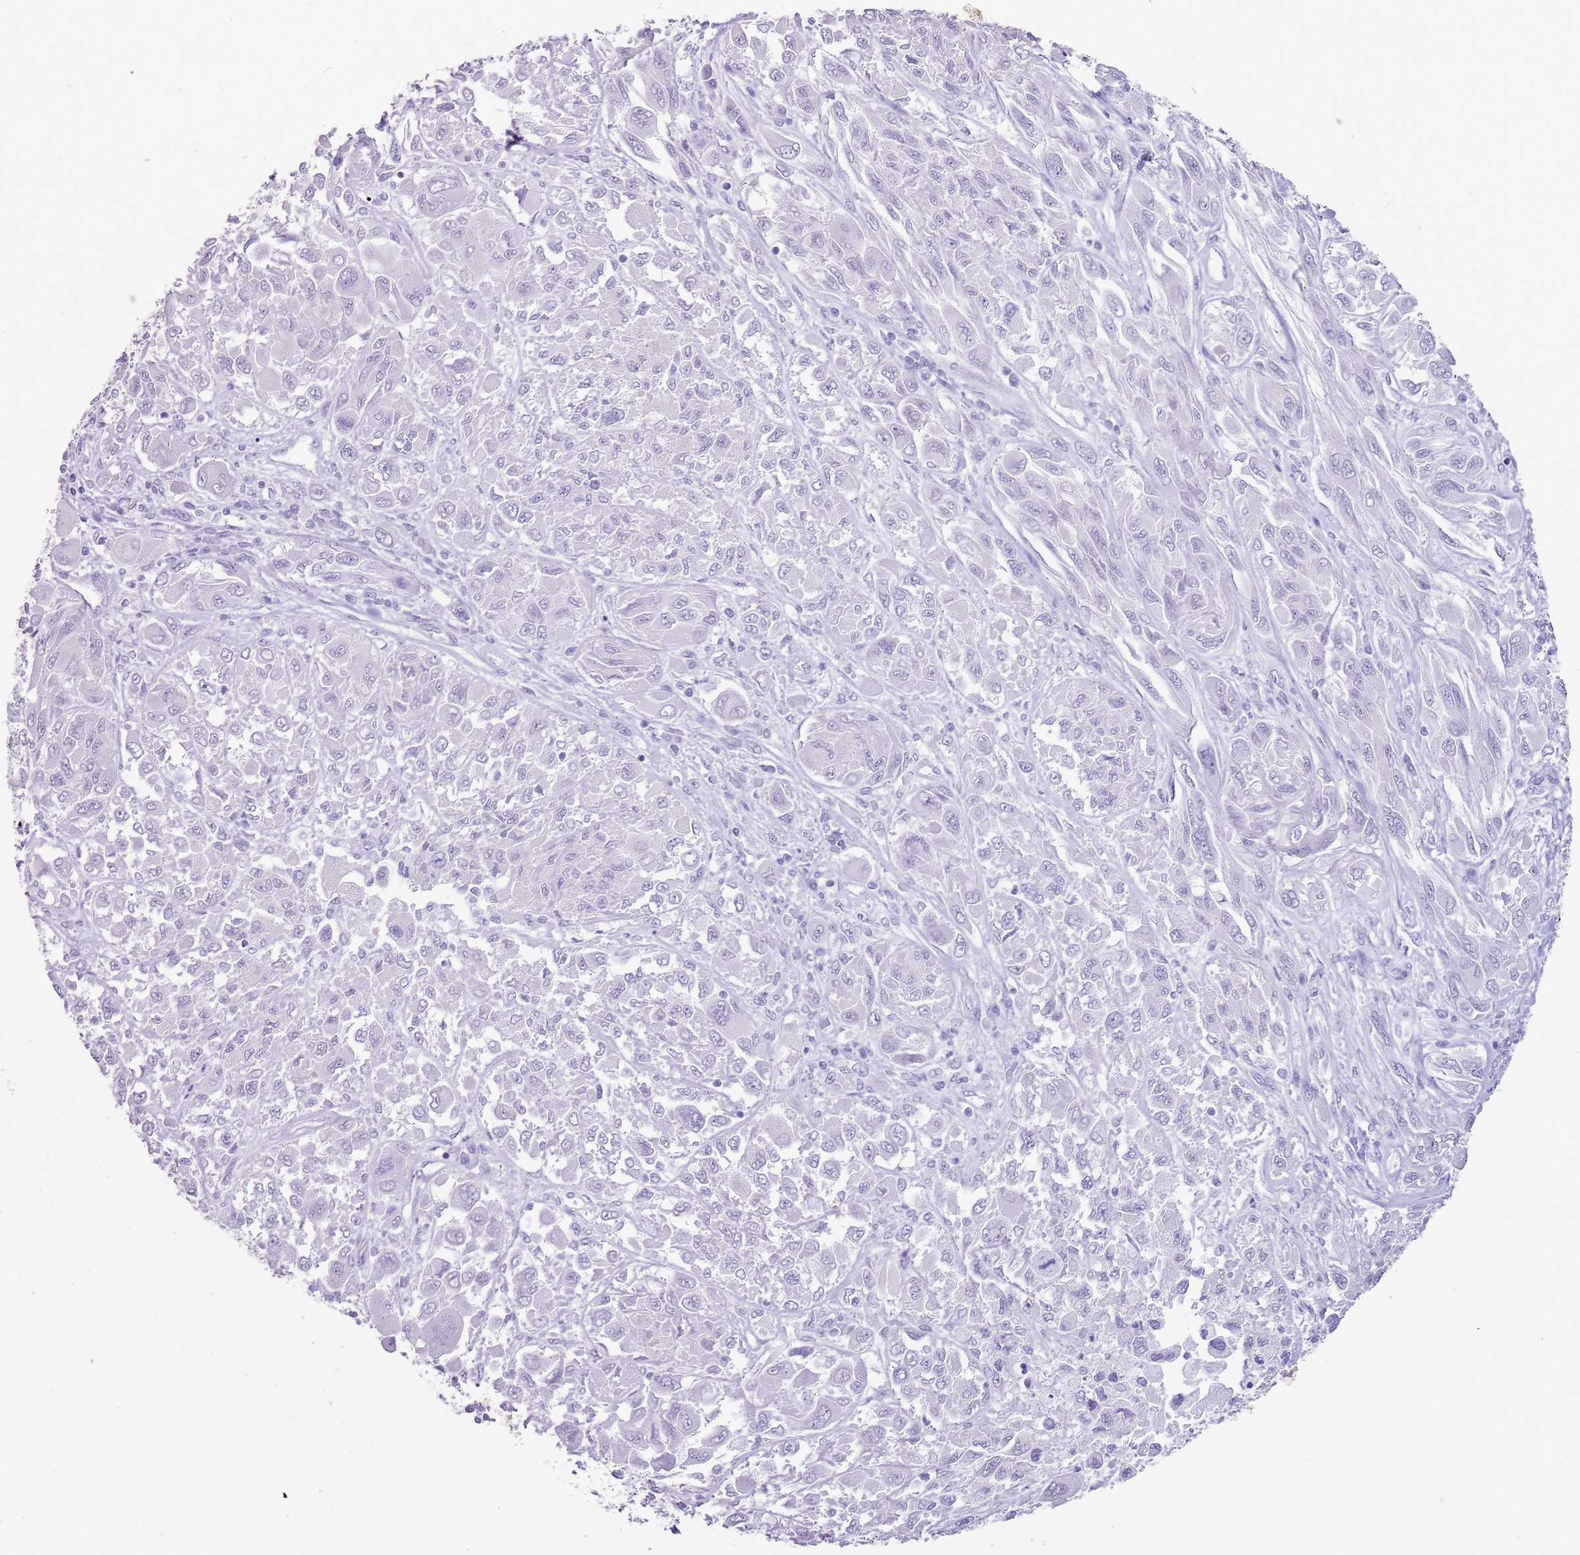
{"staining": {"intensity": "negative", "quantity": "none", "location": "none"}, "tissue": "melanoma", "cell_type": "Tumor cells", "image_type": "cancer", "snomed": [{"axis": "morphology", "description": "Malignant melanoma, NOS"}, {"axis": "topography", "description": "Skin"}], "caption": "Immunohistochemistry histopathology image of human melanoma stained for a protein (brown), which demonstrates no positivity in tumor cells.", "gene": "NBPF3", "patient": {"sex": "female", "age": 91}}